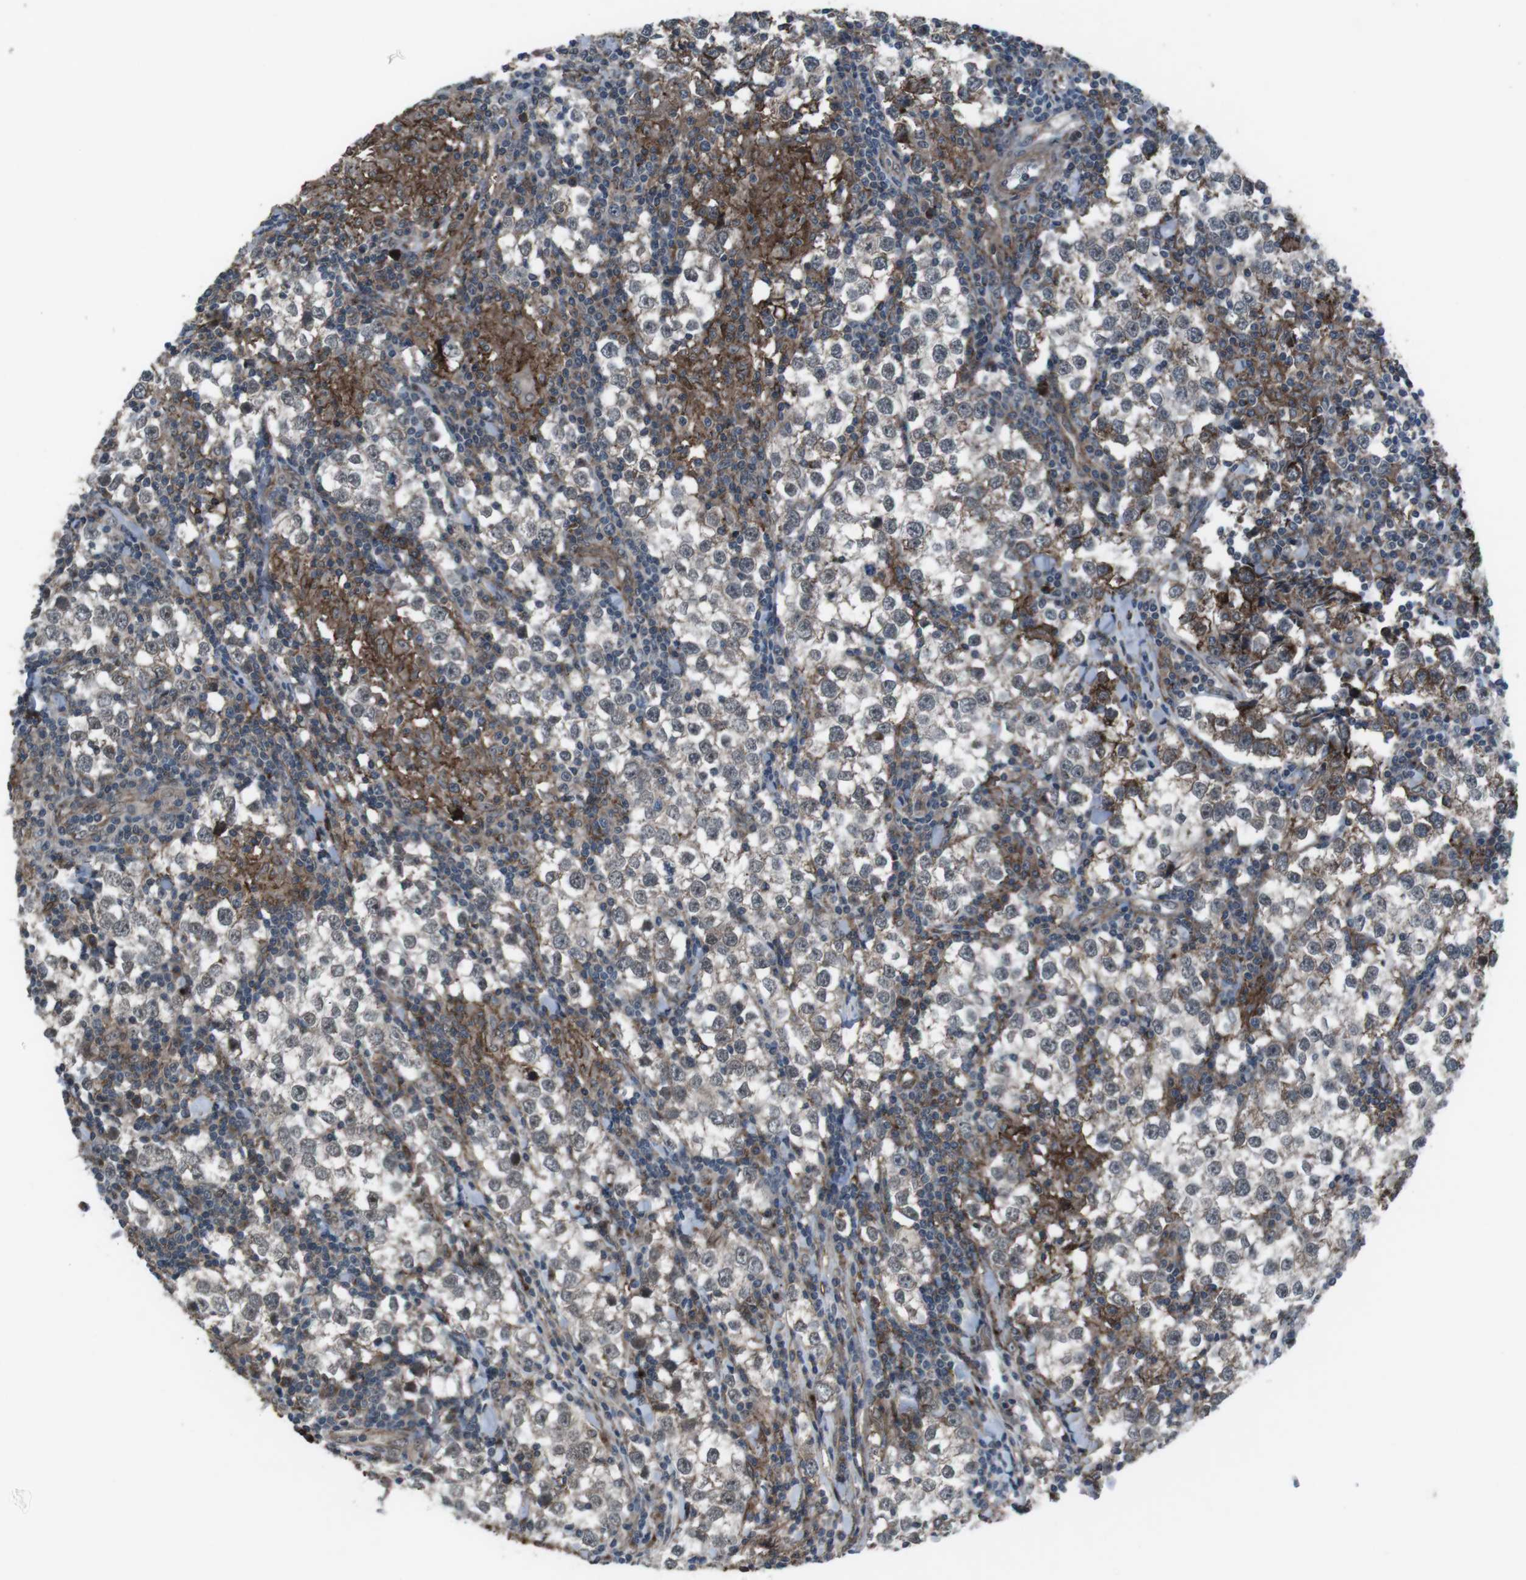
{"staining": {"intensity": "moderate", "quantity": "<25%", "location": "cytoplasmic/membranous"}, "tissue": "testis cancer", "cell_type": "Tumor cells", "image_type": "cancer", "snomed": [{"axis": "morphology", "description": "Seminoma, NOS"}, {"axis": "morphology", "description": "Carcinoma, Embryonal, NOS"}, {"axis": "topography", "description": "Testis"}], "caption": "This is an image of immunohistochemistry (IHC) staining of testis seminoma, which shows moderate expression in the cytoplasmic/membranous of tumor cells.", "gene": "GDF10", "patient": {"sex": "male", "age": 36}}